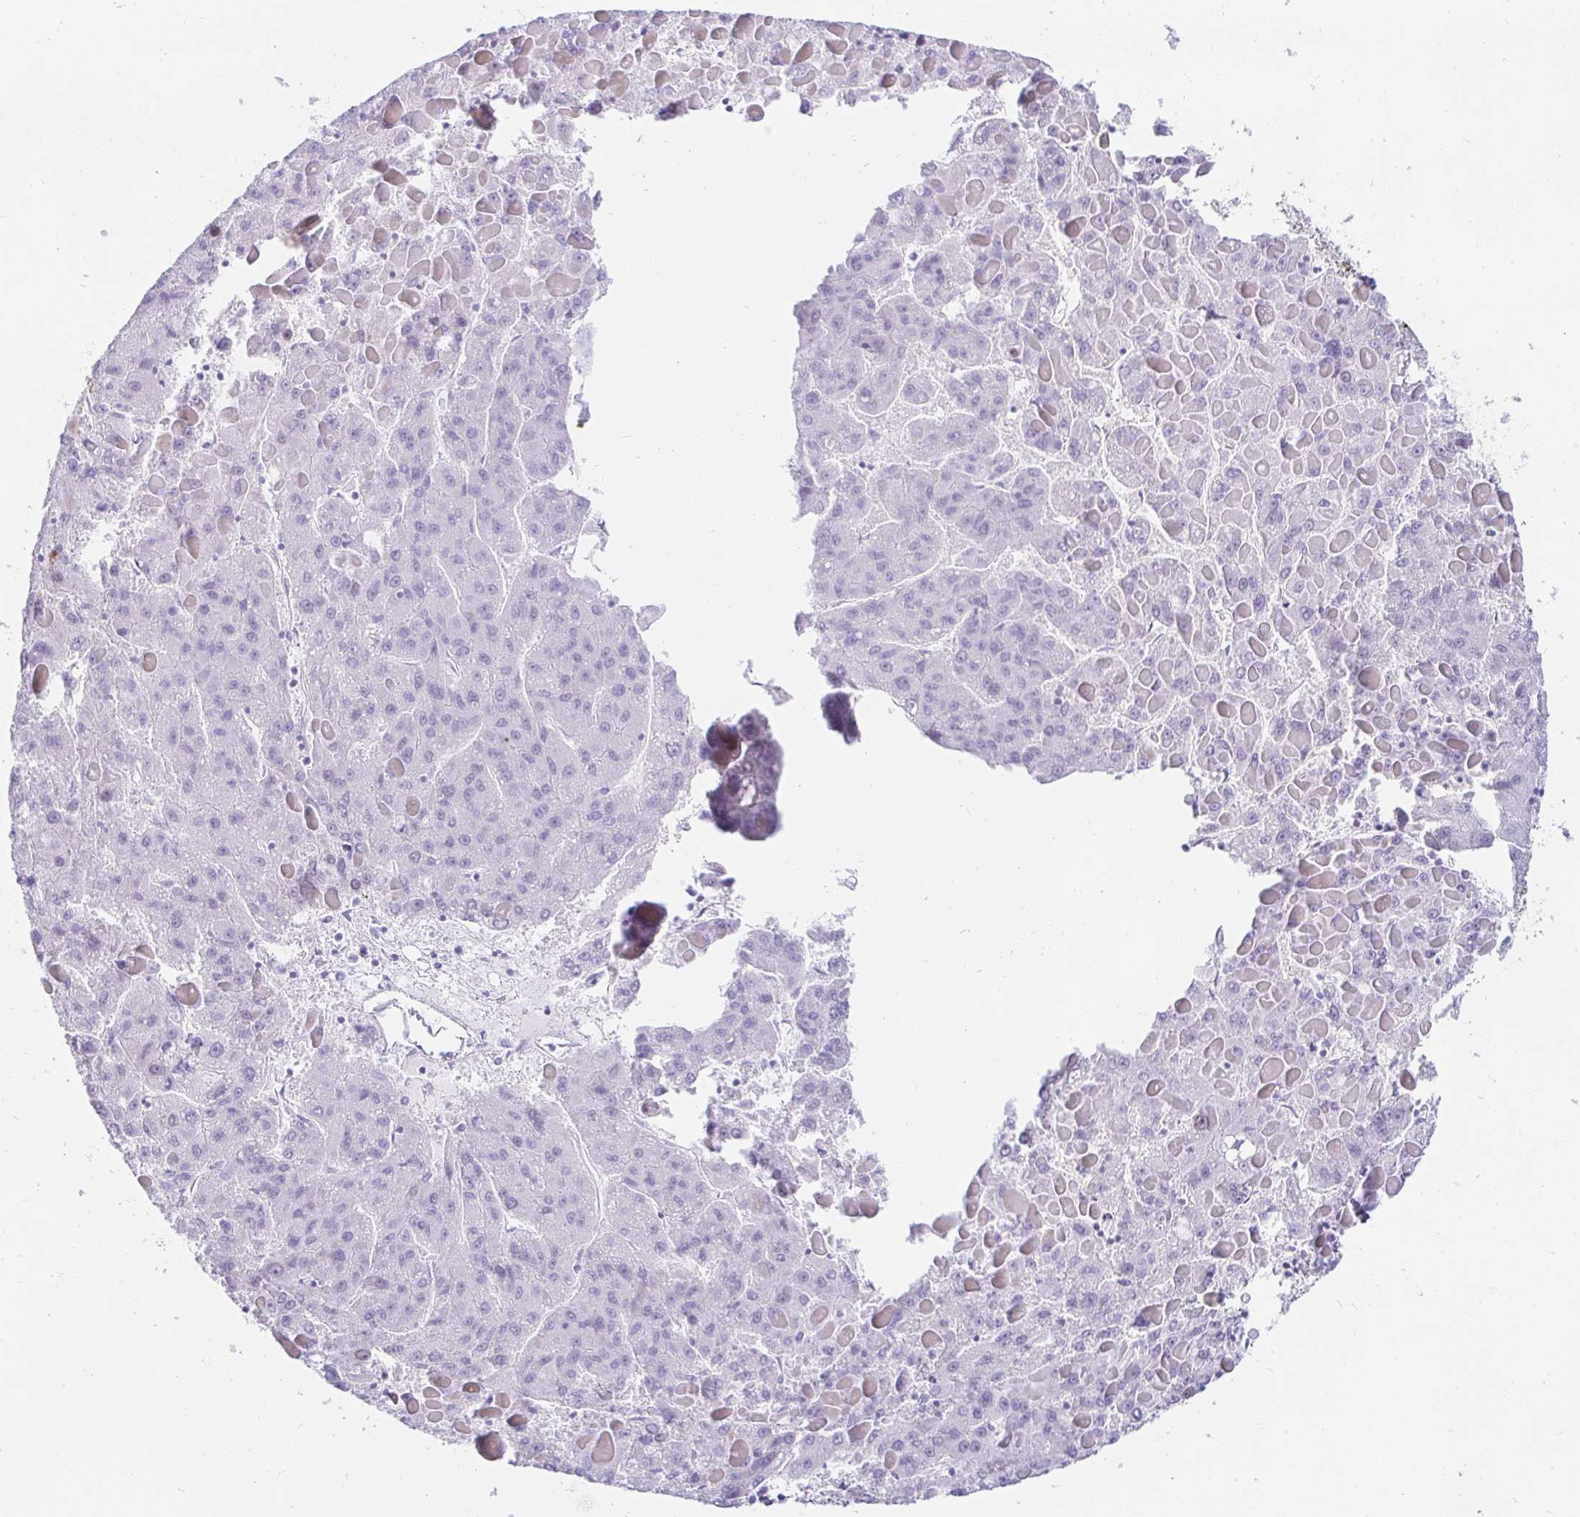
{"staining": {"intensity": "negative", "quantity": "none", "location": "none"}, "tissue": "liver cancer", "cell_type": "Tumor cells", "image_type": "cancer", "snomed": [{"axis": "morphology", "description": "Carcinoma, Hepatocellular, NOS"}, {"axis": "topography", "description": "Liver"}], "caption": "Immunohistochemistry (IHC) of hepatocellular carcinoma (liver) exhibits no expression in tumor cells. (Stains: DAB (3,3'-diaminobenzidine) IHC with hematoxylin counter stain, Microscopy: brightfield microscopy at high magnification).", "gene": "CAPSL", "patient": {"sex": "female", "age": 82}}